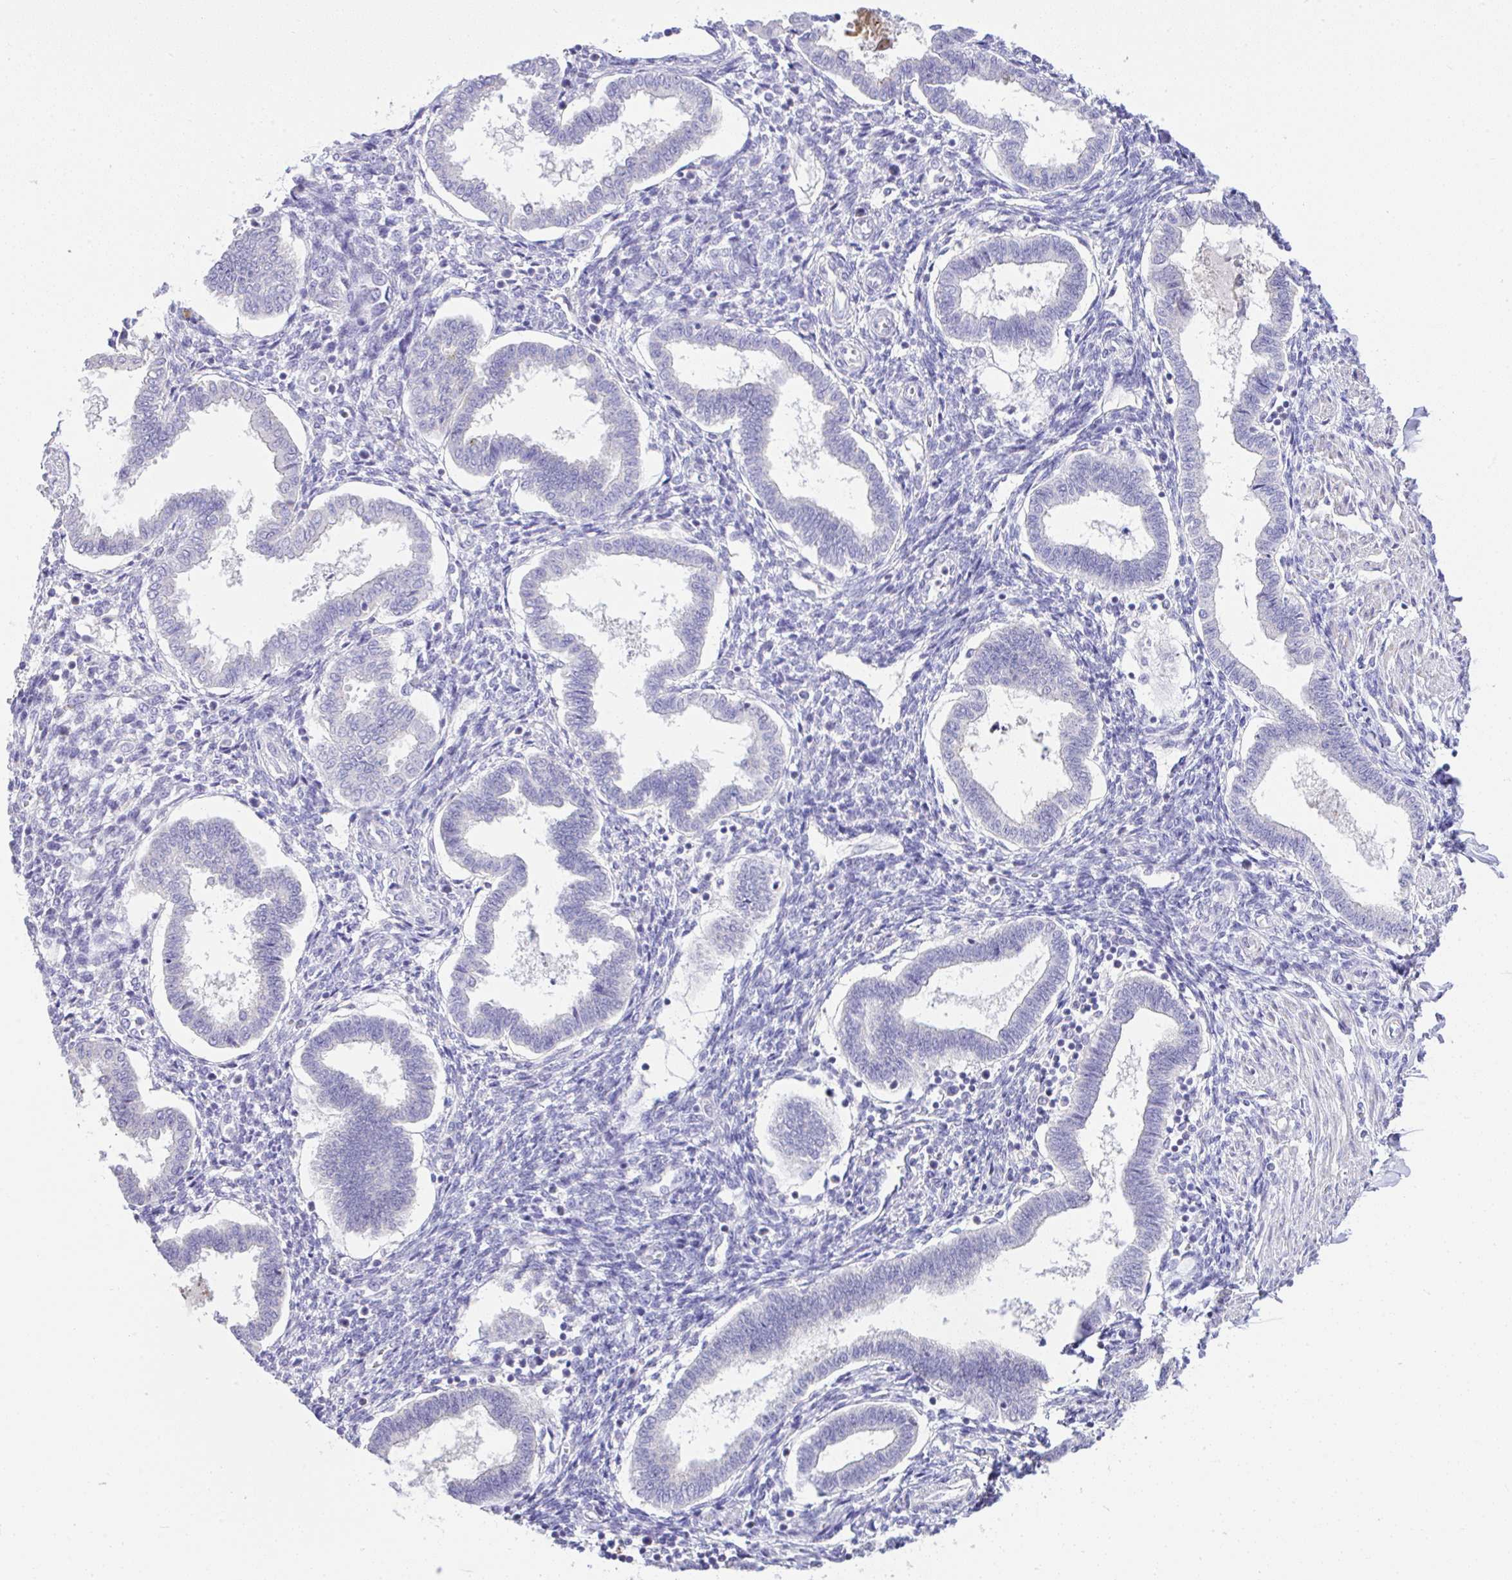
{"staining": {"intensity": "negative", "quantity": "none", "location": "none"}, "tissue": "endometrium", "cell_type": "Cells in endometrial stroma", "image_type": "normal", "snomed": [{"axis": "morphology", "description": "Normal tissue, NOS"}, {"axis": "topography", "description": "Endometrium"}], "caption": "Immunohistochemistry photomicrograph of unremarkable endometrium stained for a protein (brown), which displays no positivity in cells in endometrial stroma. (Immunohistochemistry, brightfield microscopy, high magnification).", "gene": "CTU1", "patient": {"sex": "female", "age": 24}}